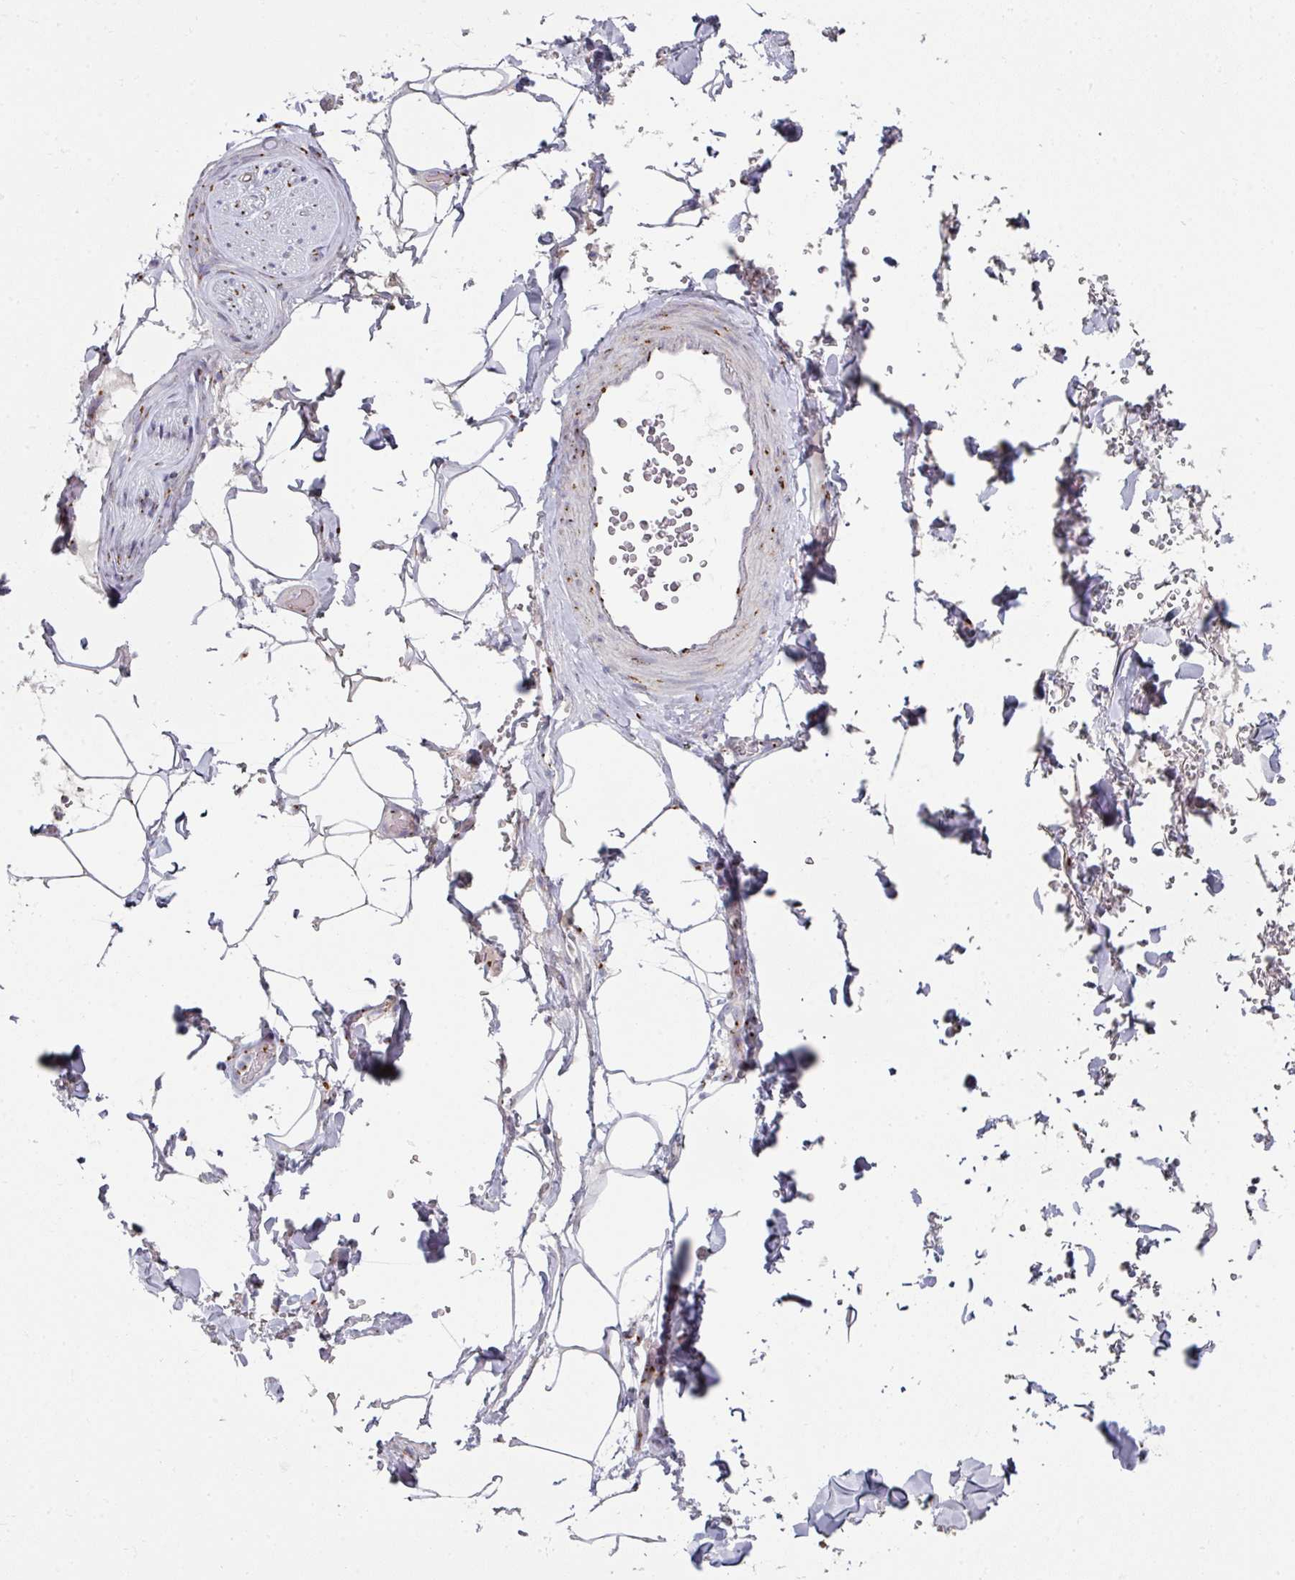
{"staining": {"intensity": "negative", "quantity": "none", "location": "none"}, "tissue": "adipose tissue", "cell_type": "Adipocytes", "image_type": "normal", "snomed": [{"axis": "morphology", "description": "Normal tissue, NOS"}, {"axis": "topography", "description": "Rectum"}, {"axis": "topography", "description": "Peripheral nerve tissue"}], "caption": "The histopathology image demonstrates no significant expression in adipocytes of adipose tissue.", "gene": "CCDC85B", "patient": {"sex": "female", "age": 69}}